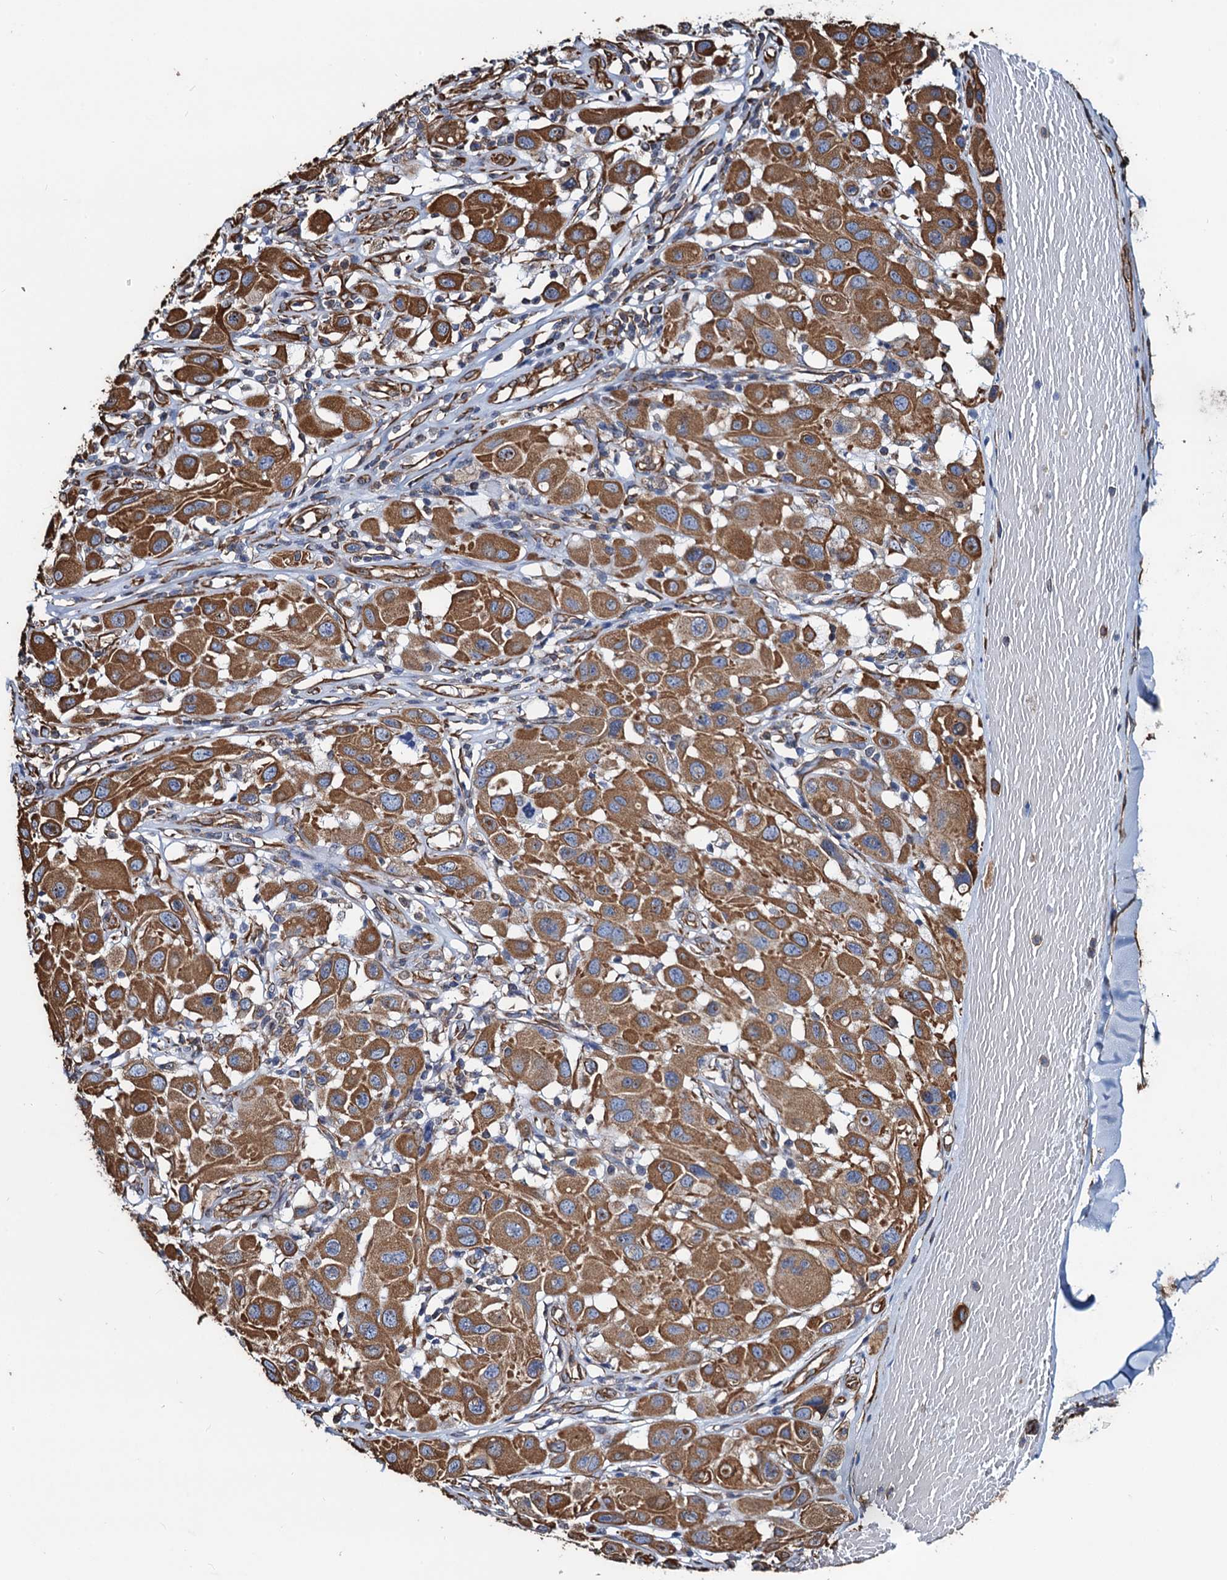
{"staining": {"intensity": "strong", "quantity": ">75%", "location": "cytoplasmic/membranous"}, "tissue": "melanoma", "cell_type": "Tumor cells", "image_type": "cancer", "snomed": [{"axis": "morphology", "description": "Malignant melanoma, Metastatic site"}, {"axis": "topography", "description": "Skin"}], "caption": "Immunohistochemistry (IHC) (DAB) staining of malignant melanoma (metastatic site) exhibits strong cytoplasmic/membranous protein expression in approximately >75% of tumor cells.", "gene": "PGM2", "patient": {"sex": "male", "age": 41}}